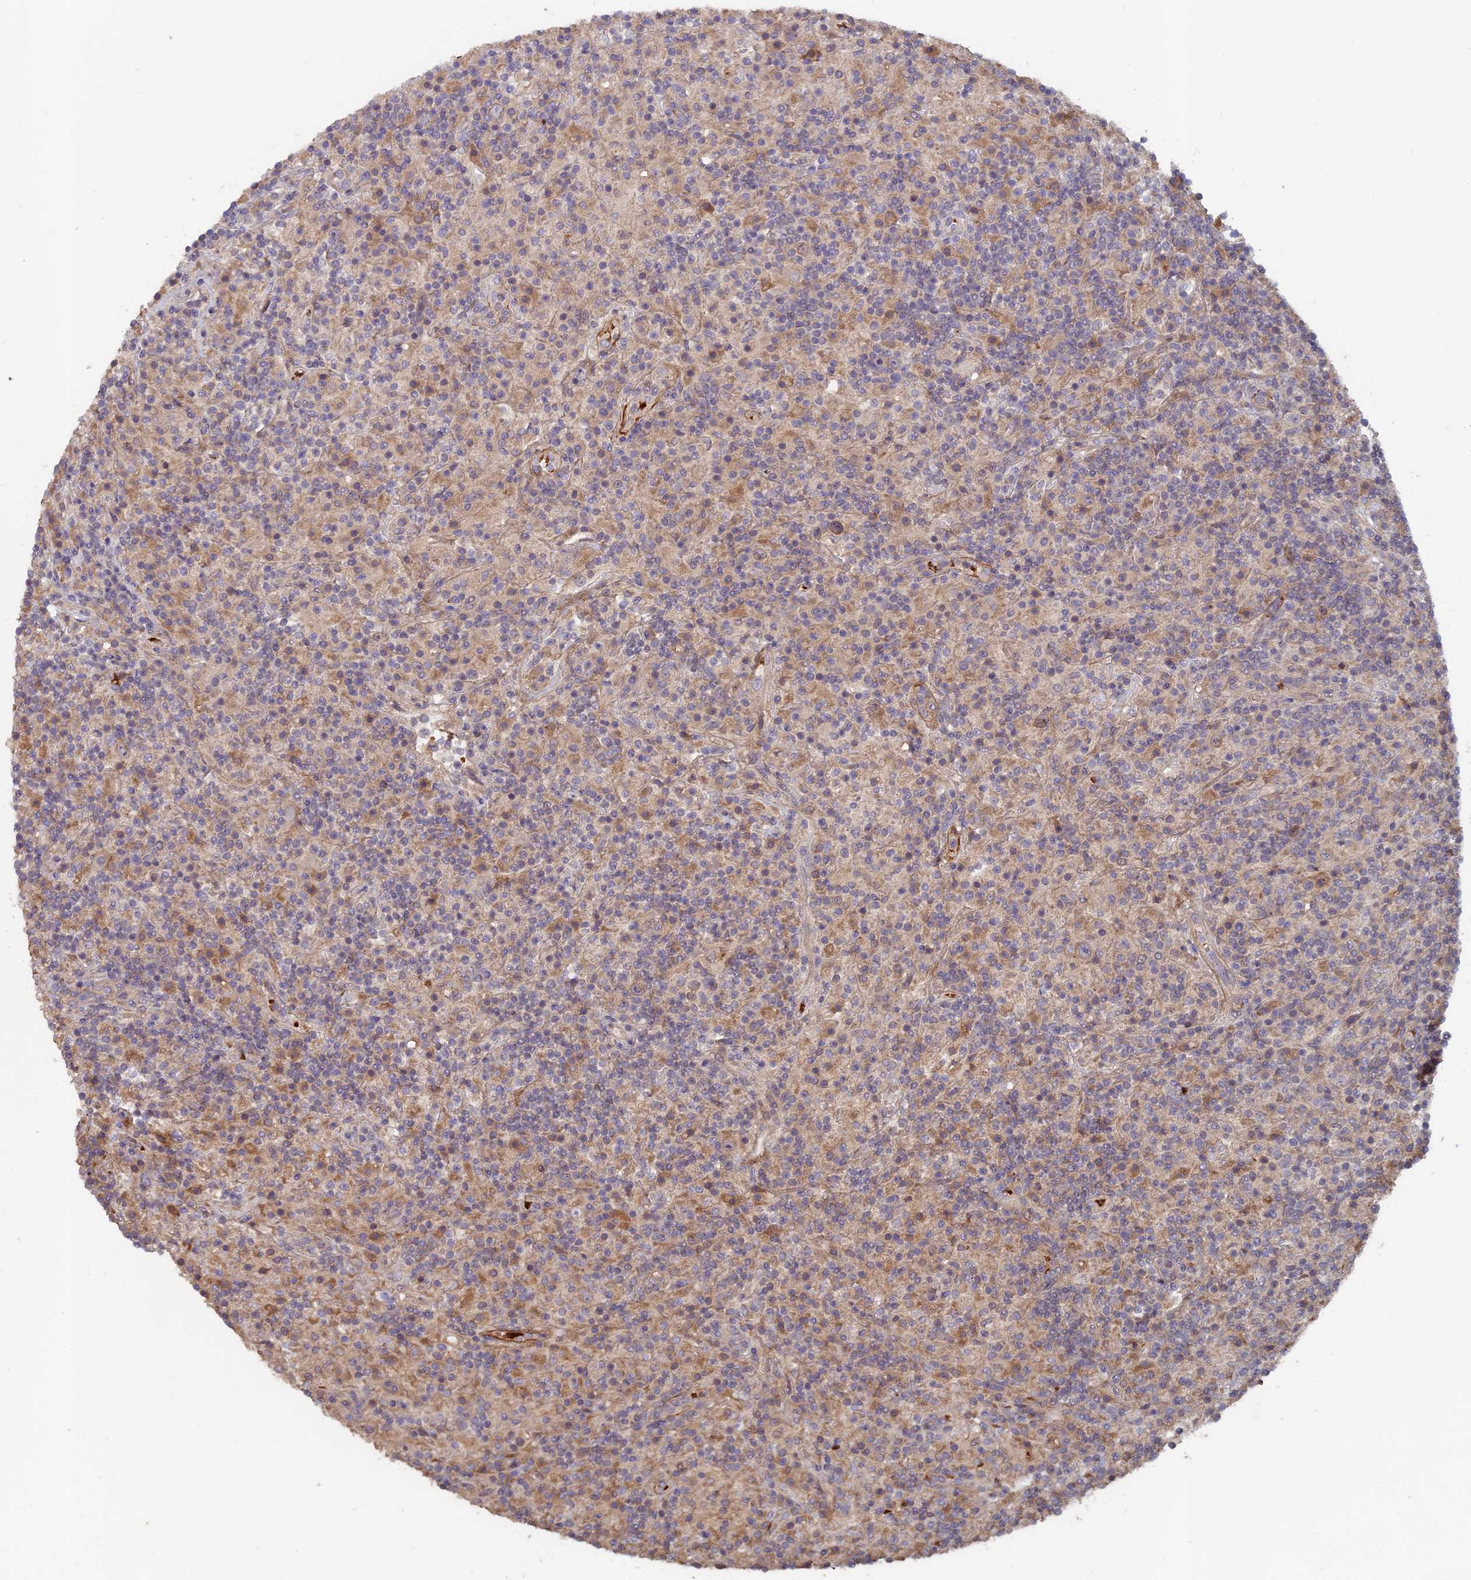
{"staining": {"intensity": "weak", "quantity": "25%-75%", "location": "cytoplasmic/membranous"}, "tissue": "lymphoma", "cell_type": "Tumor cells", "image_type": "cancer", "snomed": [{"axis": "morphology", "description": "Hodgkin's disease, NOS"}, {"axis": "topography", "description": "Lymph node"}], "caption": "IHC (DAB (3,3'-diaminobenzidine)) staining of Hodgkin's disease shows weak cytoplasmic/membranous protein expression in about 25%-75% of tumor cells.", "gene": "RCCD1", "patient": {"sex": "male", "age": 70}}